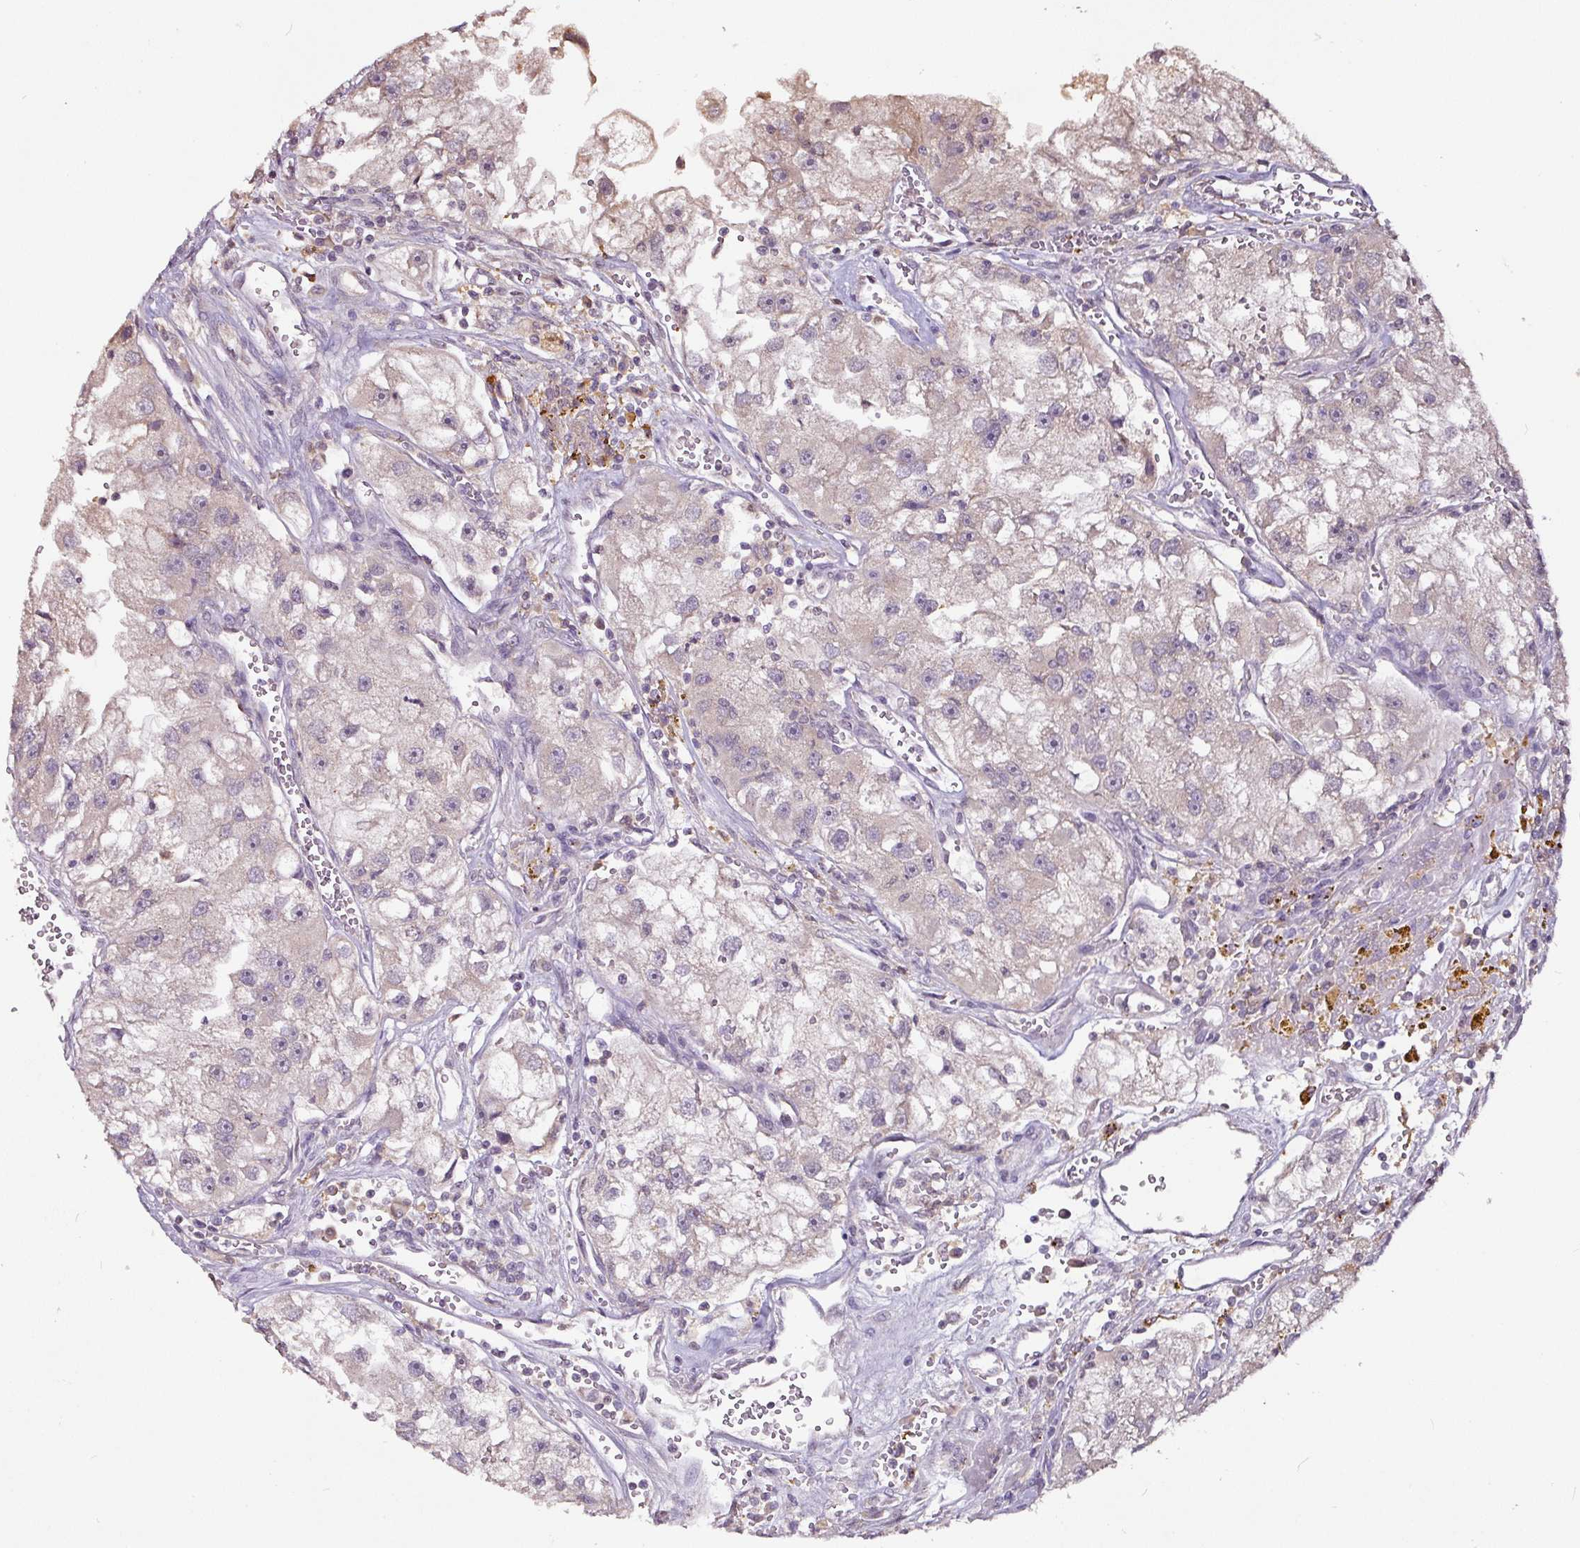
{"staining": {"intensity": "weak", "quantity": "<25%", "location": "cytoplasmic/membranous"}, "tissue": "renal cancer", "cell_type": "Tumor cells", "image_type": "cancer", "snomed": [{"axis": "morphology", "description": "Adenocarcinoma, NOS"}, {"axis": "topography", "description": "Kidney"}], "caption": "High magnification brightfield microscopy of adenocarcinoma (renal) stained with DAB (3,3'-diaminobenzidine) (brown) and counterstained with hematoxylin (blue): tumor cells show no significant expression.", "gene": "RPL38", "patient": {"sex": "male", "age": 63}}